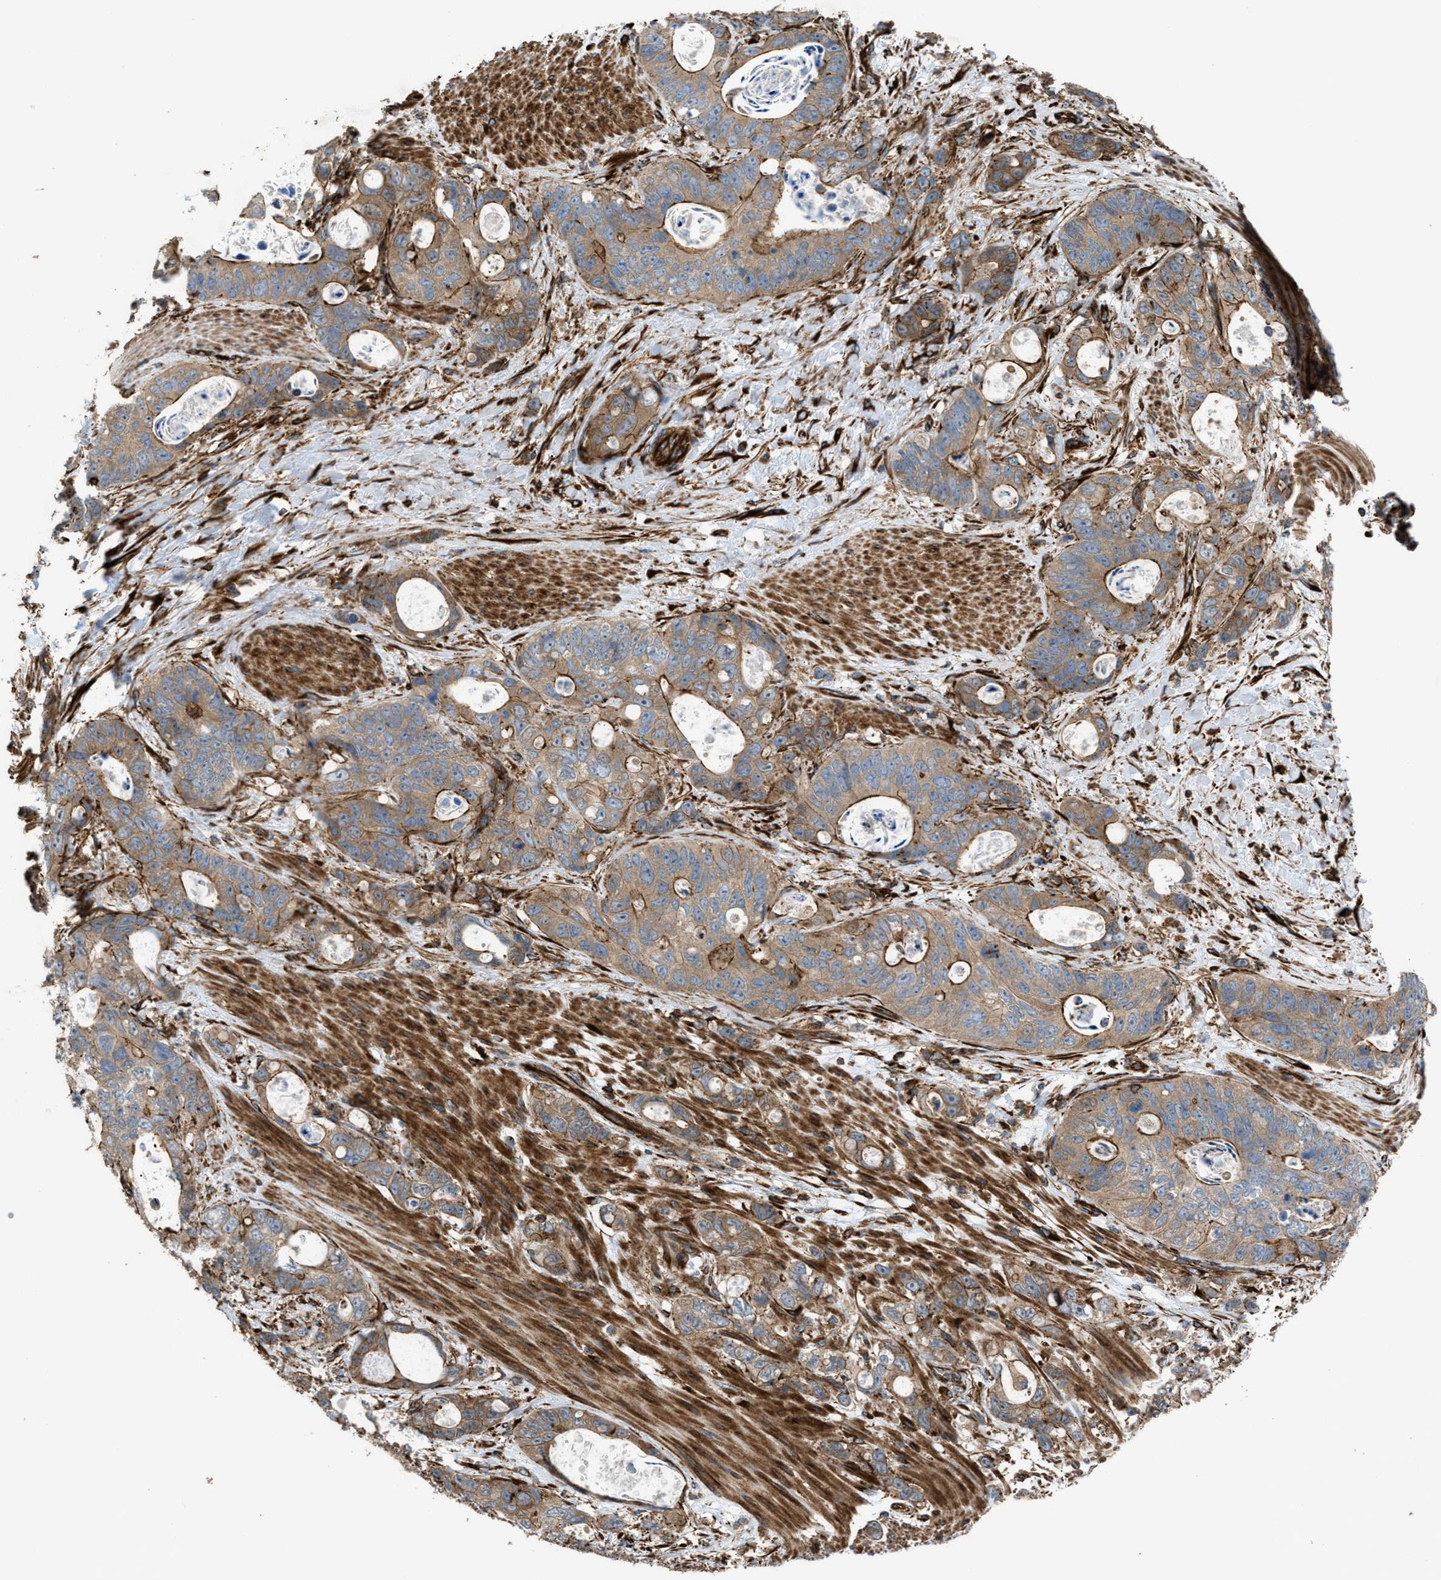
{"staining": {"intensity": "moderate", "quantity": ">75%", "location": "cytoplasmic/membranous"}, "tissue": "stomach cancer", "cell_type": "Tumor cells", "image_type": "cancer", "snomed": [{"axis": "morphology", "description": "Normal tissue, NOS"}, {"axis": "morphology", "description": "Adenocarcinoma, NOS"}, {"axis": "topography", "description": "Stomach"}], "caption": "Immunohistochemistry staining of stomach adenocarcinoma, which demonstrates medium levels of moderate cytoplasmic/membranous staining in about >75% of tumor cells indicating moderate cytoplasmic/membranous protein staining. The staining was performed using DAB (brown) for protein detection and nuclei were counterstained in hematoxylin (blue).", "gene": "EGLN1", "patient": {"sex": "female", "age": 89}}